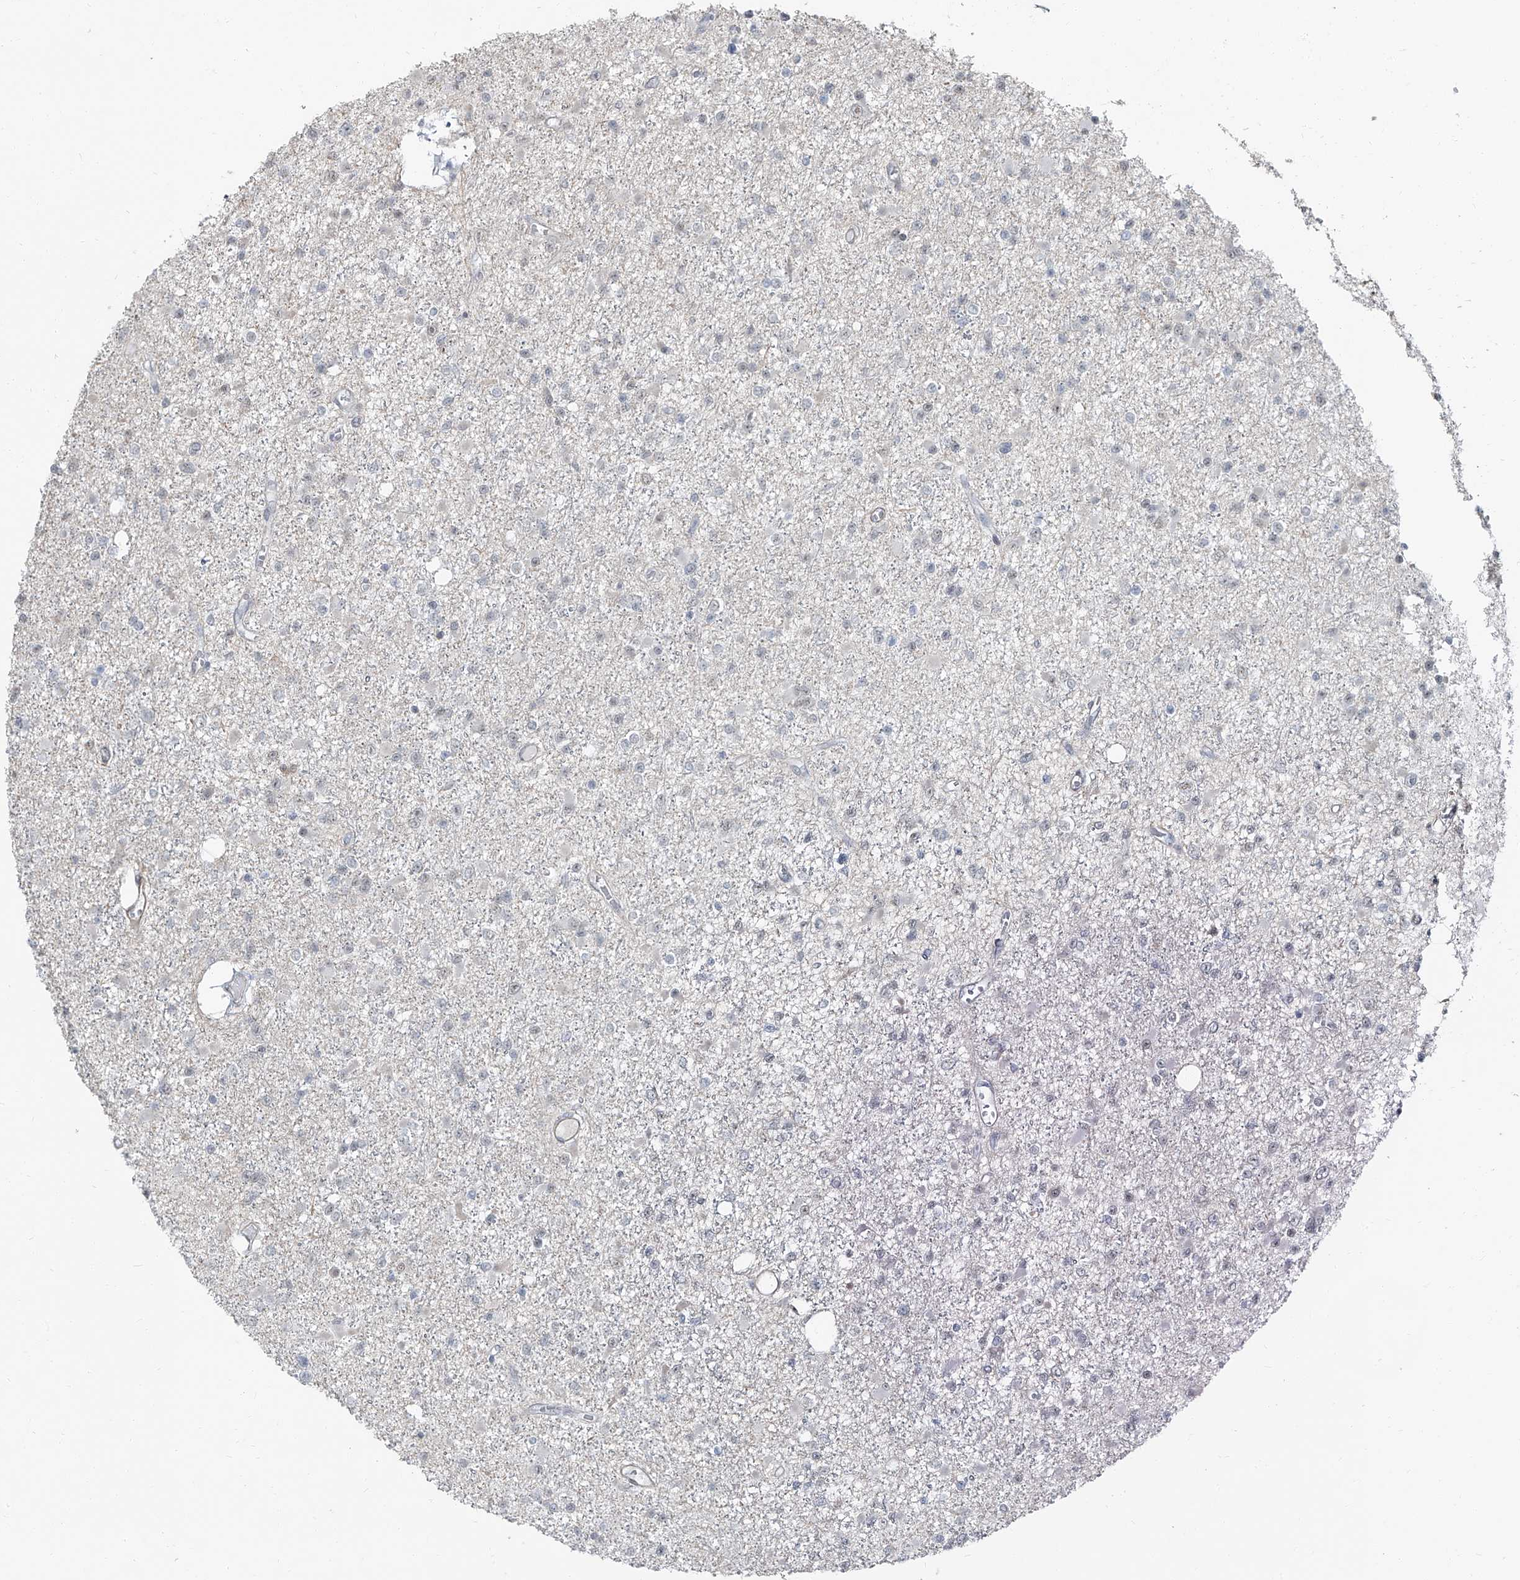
{"staining": {"intensity": "negative", "quantity": "none", "location": "none"}, "tissue": "glioma", "cell_type": "Tumor cells", "image_type": "cancer", "snomed": [{"axis": "morphology", "description": "Glioma, malignant, Low grade"}, {"axis": "topography", "description": "Brain"}], "caption": "This is an immunohistochemistry (IHC) image of malignant low-grade glioma. There is no positivity in tumor cells.", "gene": "TXLNB", "patient": {"sex": "female", "age": 22}}